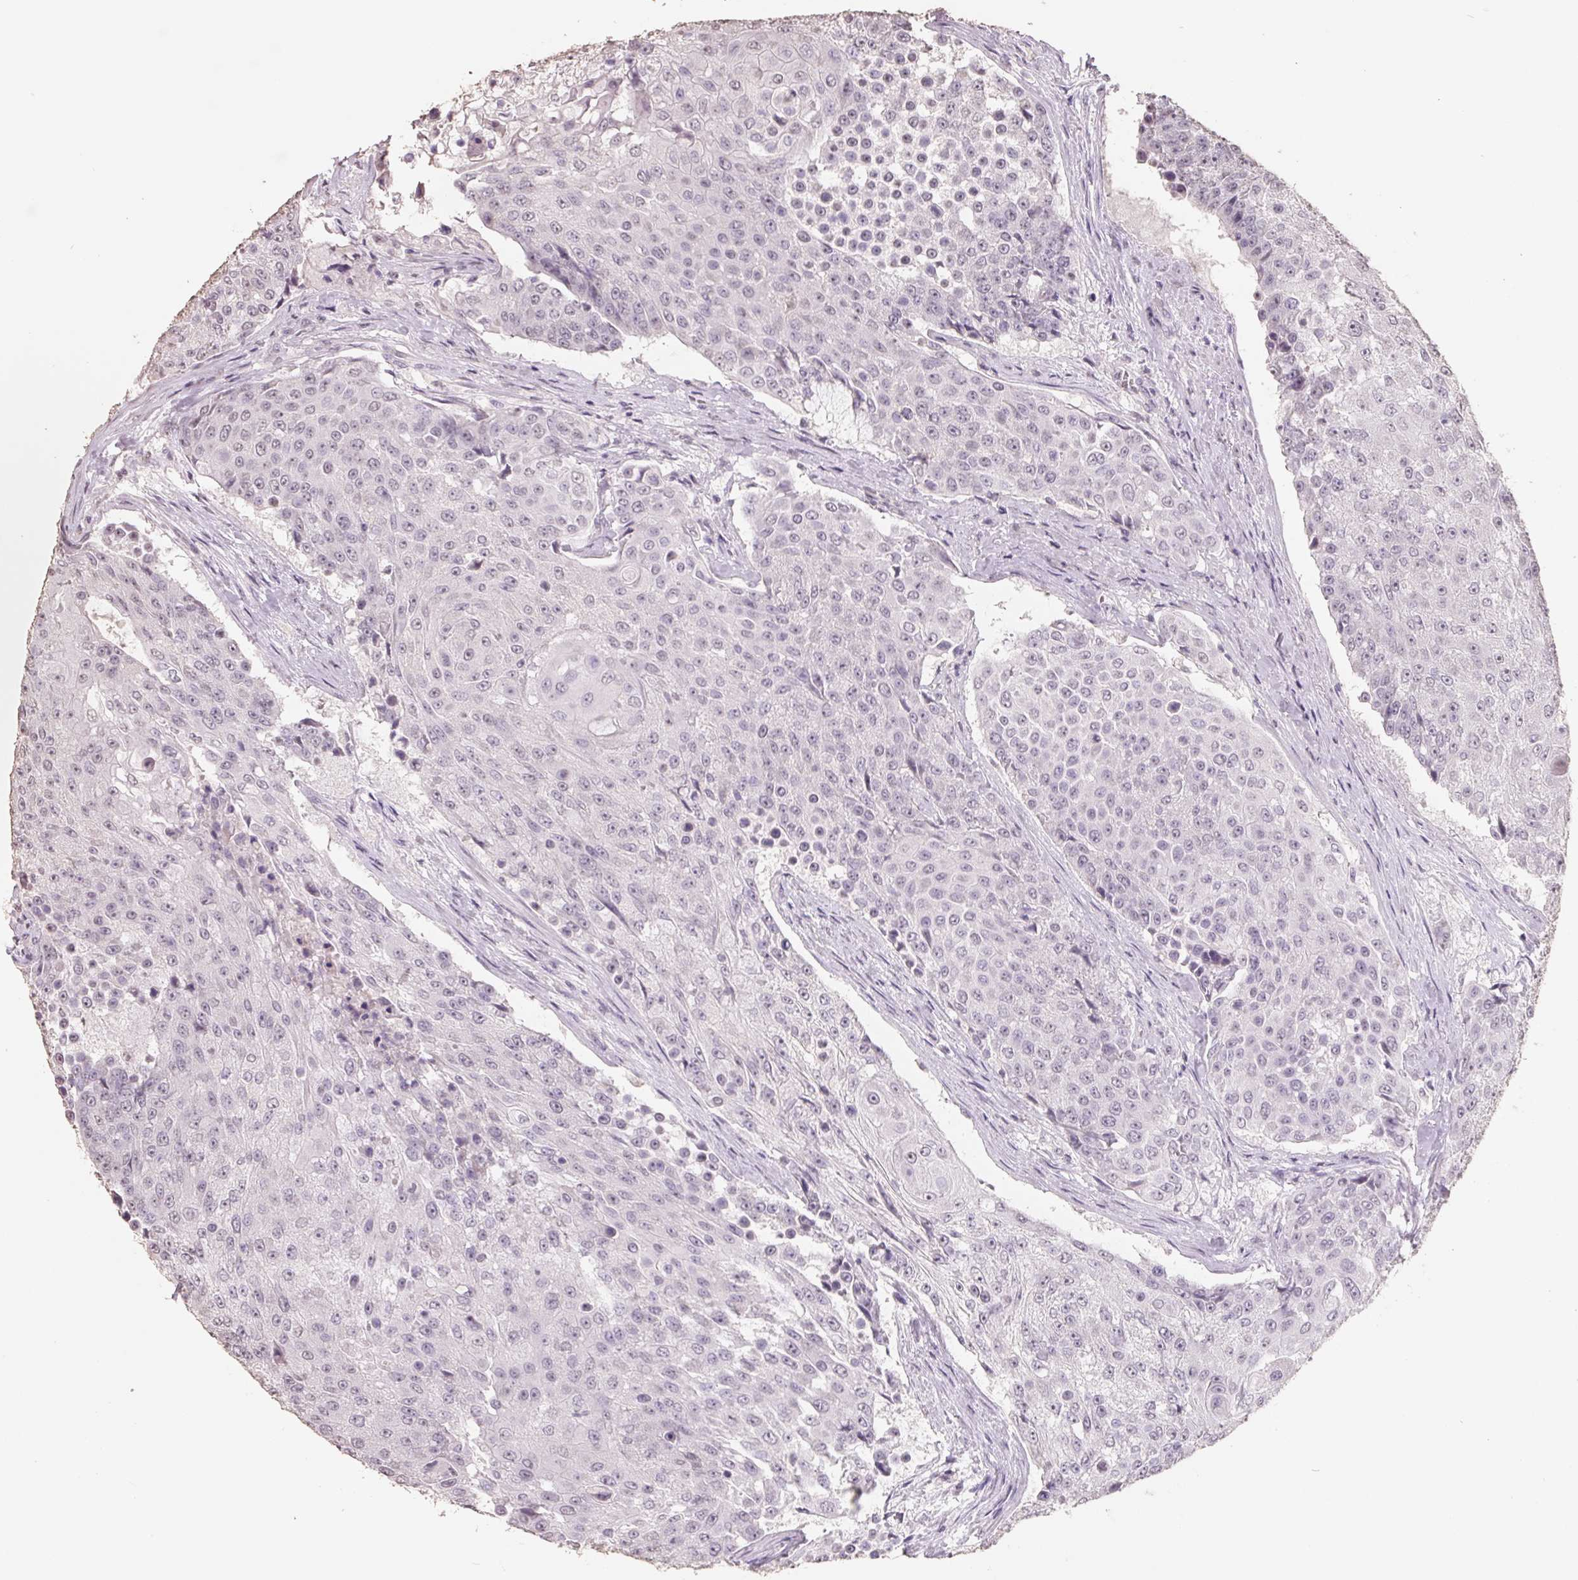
{"staining": {"intensity": "negative", "quantity": "none", "location": "none"}, "tissue": "urothelial cancer", "cell_type": "Tumor cells", "image_type": "cancer", "snomed": [{"axis": "morphology", "description": "Urothelial carcinoma, High grade"}, {"axis": "topography", "description": "Urinary bladder"}], "caption": "Urothelial cancer stained for a protein using immunohistochemistry exhibits no staining tumor cells.", "gene": "FTCD", "patient": {"sex": "female", "age": 63}}